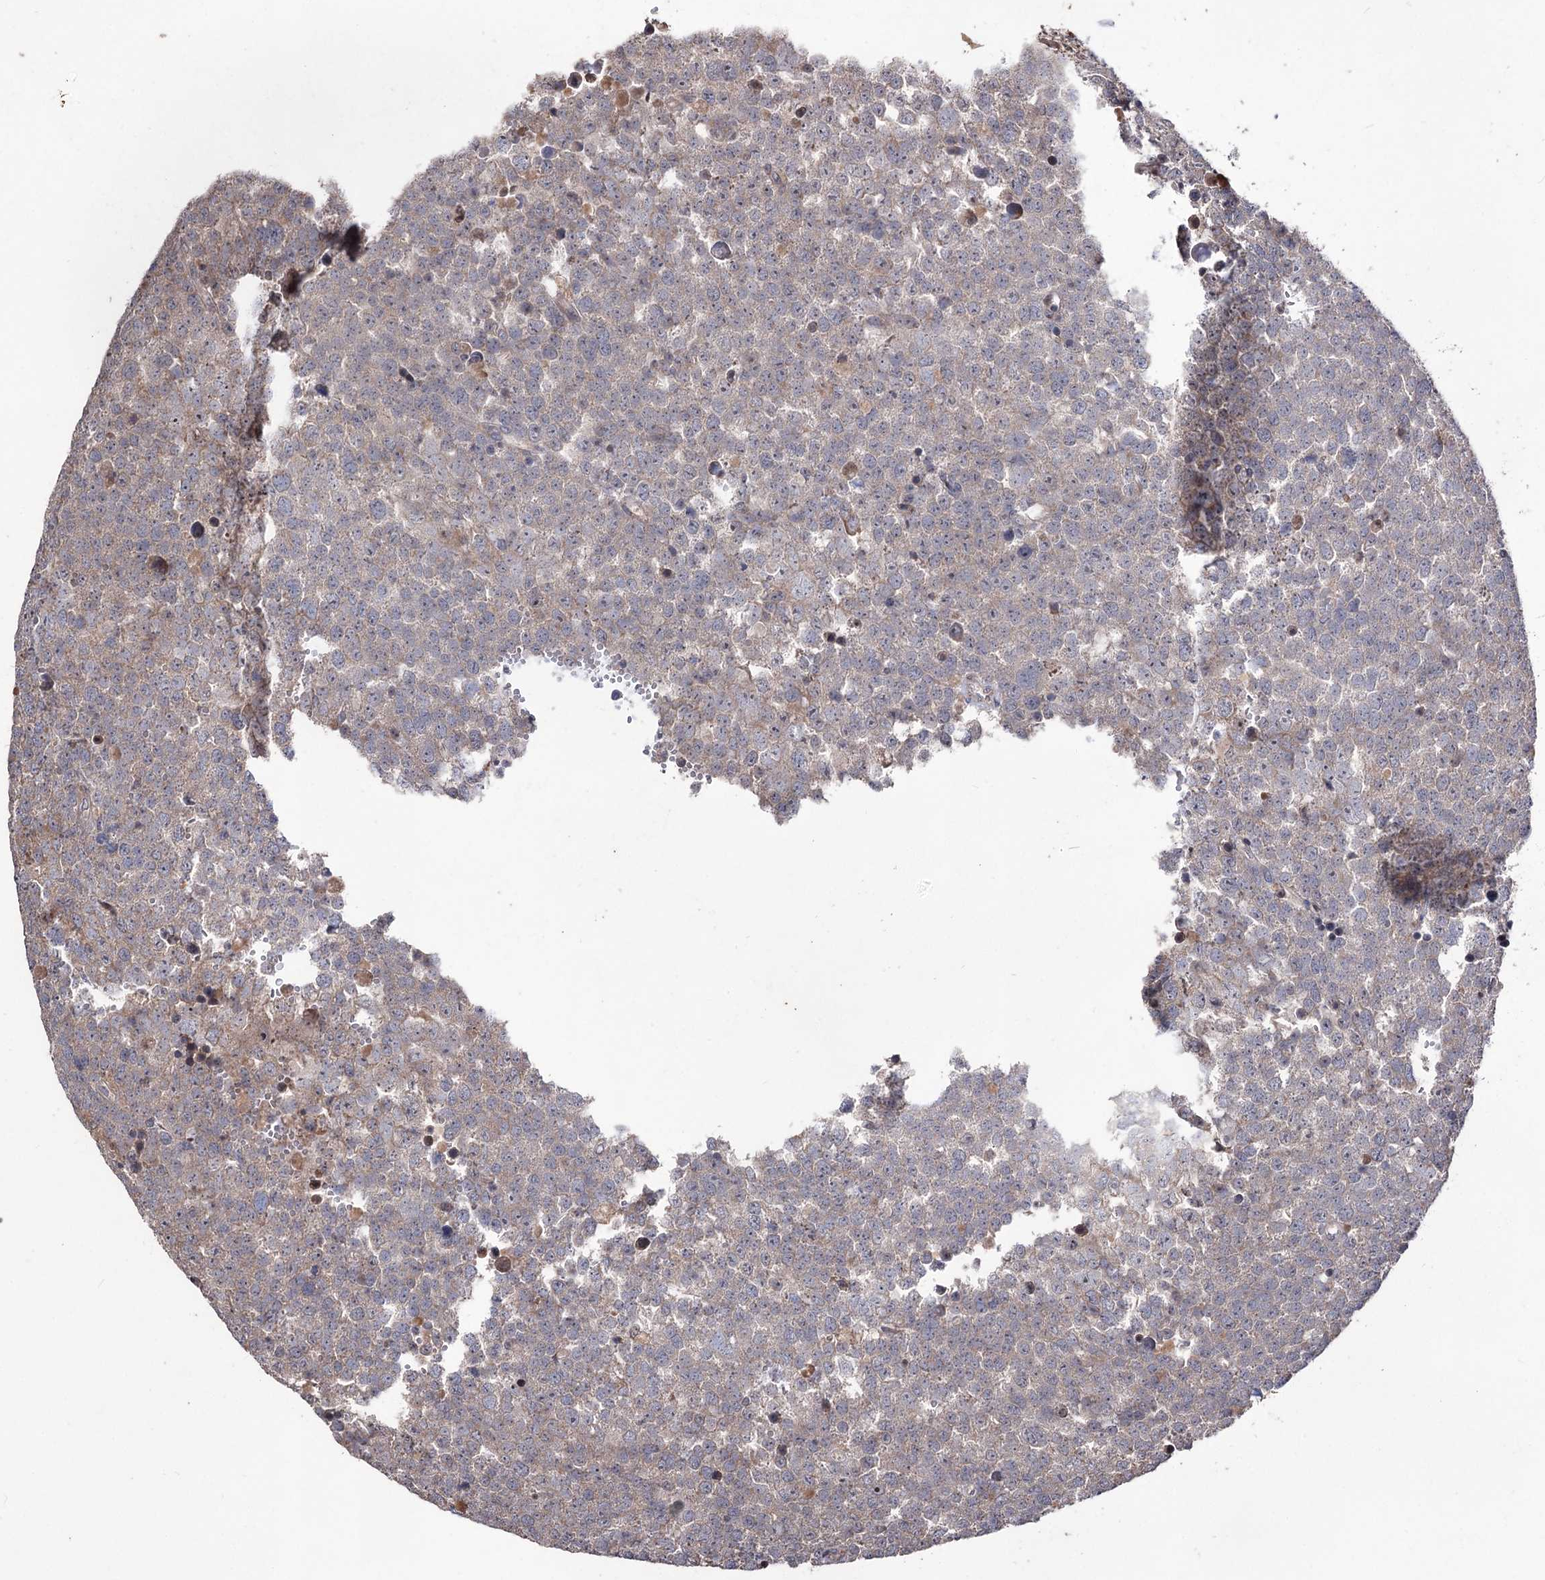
{"staining": {"intensity": "weak", "quantity": "25%-75%", "location": "cytoplasmic/membranous"}, "tissue": "testis cancer", "cell_type": "Tumor cells", "image_type": "cancer", "snomed": [{"axis": "morphology", "description": "Seminoma, NOS"}, {"axis": "topography", "description": "Testis"}], "caption": "A high-resolution photomicrograph shows IHC staining of seminoma (testis), which displays weak cytoplasmic/membranous staining in approximately 25%-75% of tumor cells.", "gene": "CPNE8", "patient": {"sex": "male", "age": 71}}